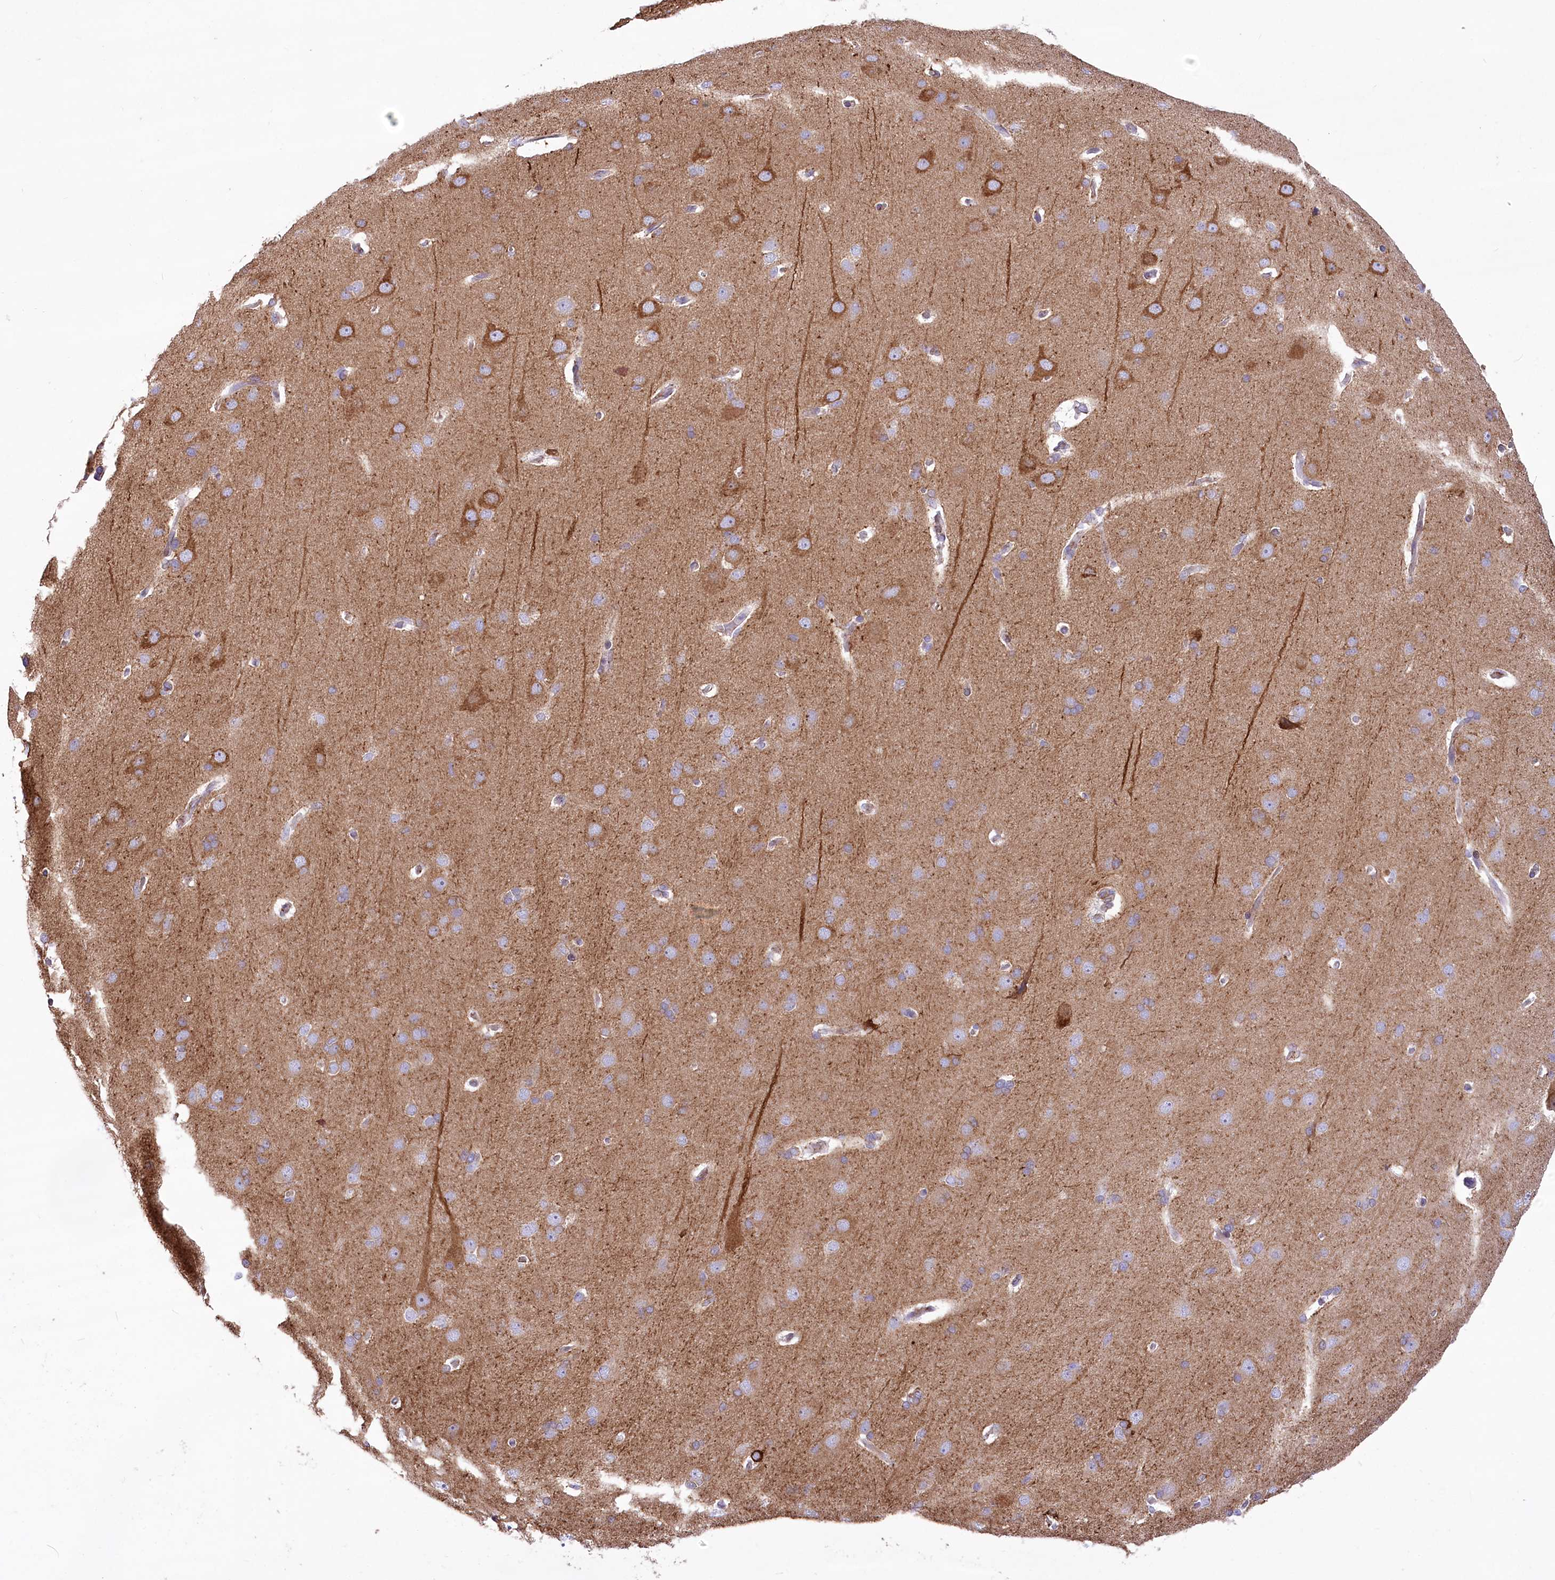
{"staining": {"intensity": "negative", "quantity": "none", "location": "none"}, "tissue": "cerebral cortex", "cell_type": "Endothelial cells", "image_type": "normal", "snomed": [{"axis": "morphology", "description": "Normal tissue, NOS"}, {"axis": "topography", "description": "Cerebral cortex"}], "caption": "Immunohistochemistry photomicrograph of unremarkable cerebral cortex: human cerebral cortex stained with DAB (3,3'-diaminobenzidine) exhibits no significant protein staining in endothelial cells.", "gene": "ANGPTL3", "patient": {"sex": "male", "age": 62}}